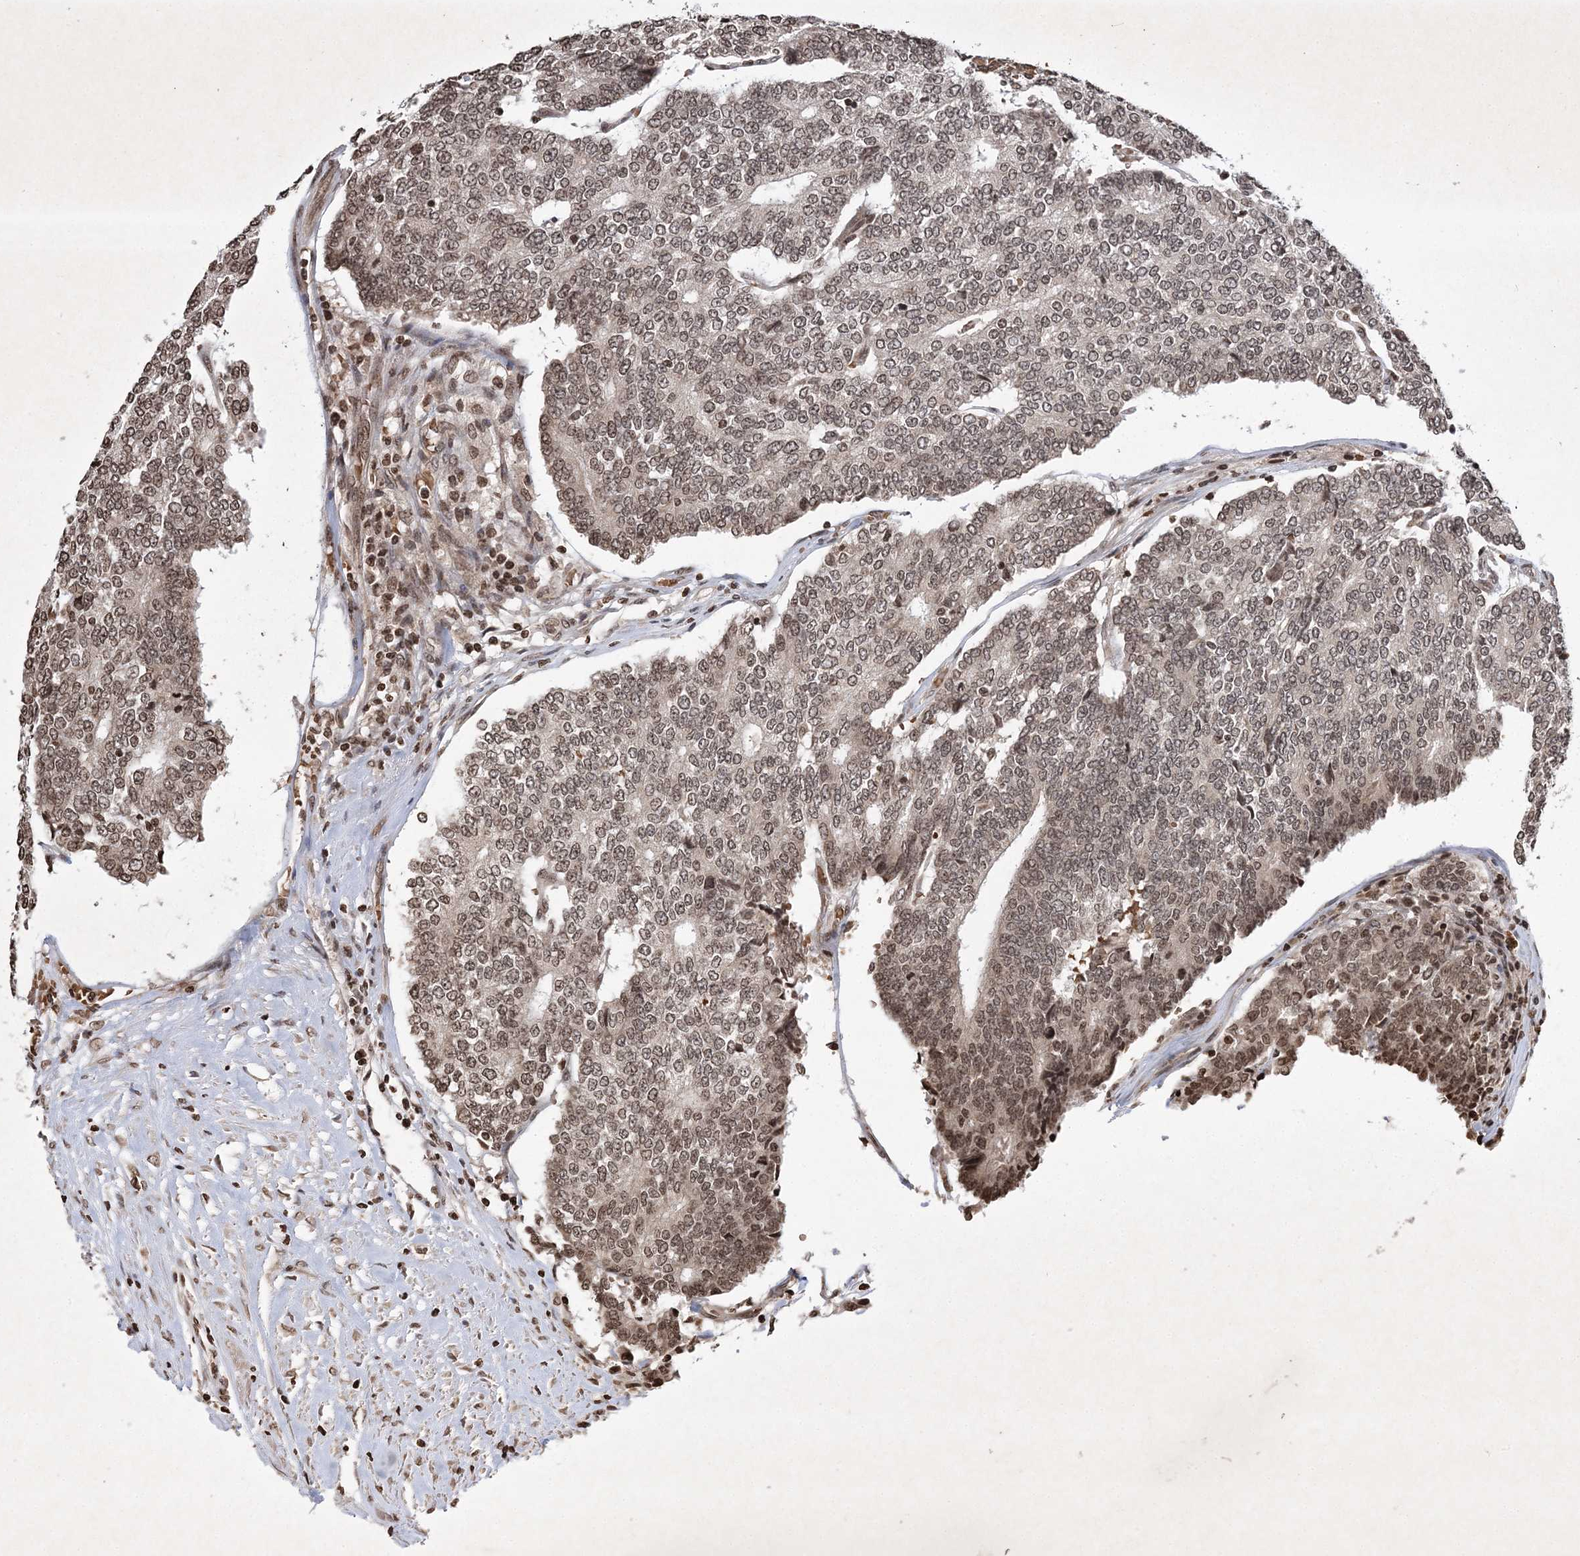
{"staining": {"intensity": "moderate", "quantity": ">75%", "location": "nuclear"}, "tissue": "prostate cancer", "cell_type": "Tumor cells", "image_type": "cancer", "snomed": [{"axis": "morphology", "description": "Normal tissue, NOS"}, {"axis": "morphology", "description": "Adenocarcinoma, High grade"}, {"axis": "topography", "description": "Prostate"}, {"axis": "topography", "description": "Seminal veicle"}], "caption": "Immunohistochemical staining of human prostate high-grade adenocarcinoma exhibits medium levels of moderate nuclear staining in approximately >75% of tumor cells.", "gene": "NEDD9", "patient": {"sex": "male", "age": 55}}